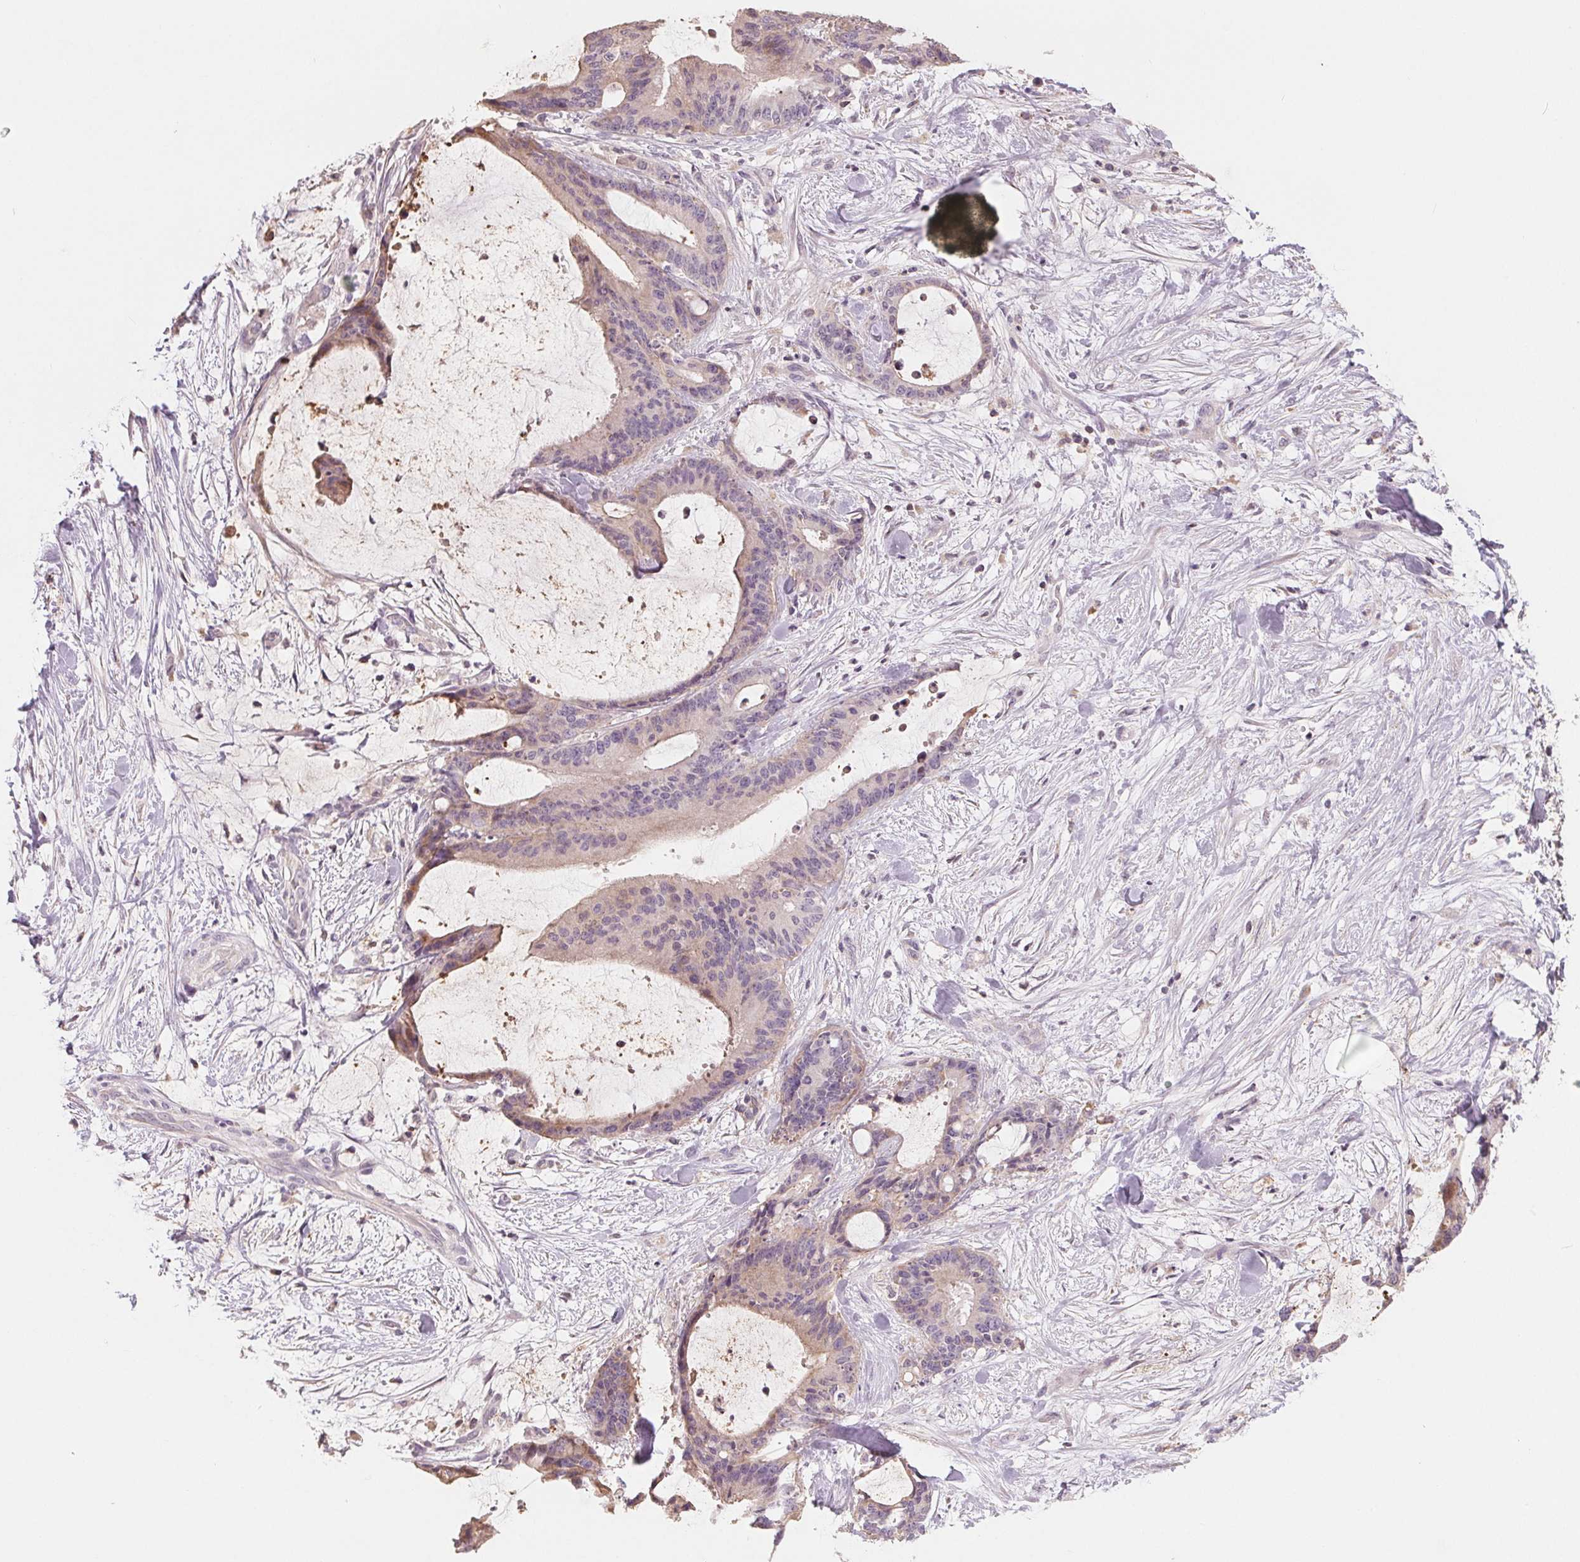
{"staining": {"intensity": "weak", "quantity": "<25%", "location": "cytoplasmic/membranous"}, "tissue": "liver cancer", "cell_type": "Tumor cells", "image_type": "cancer", "snomed": [{"axis": "morphology", "description": "Cholangiocarcinoma"}, {"axis": "topography", "description": "Liver"}], "caption": "There is no significant positivity in tumor cells of liver cancer. (Brightfield microscopy of DAB (3,3'-diaminobenzidine) immunohistochemistry (IHC) at high magnification).", "gene": "VTCN1", "patient": {"sex": "female", "age": 73}}